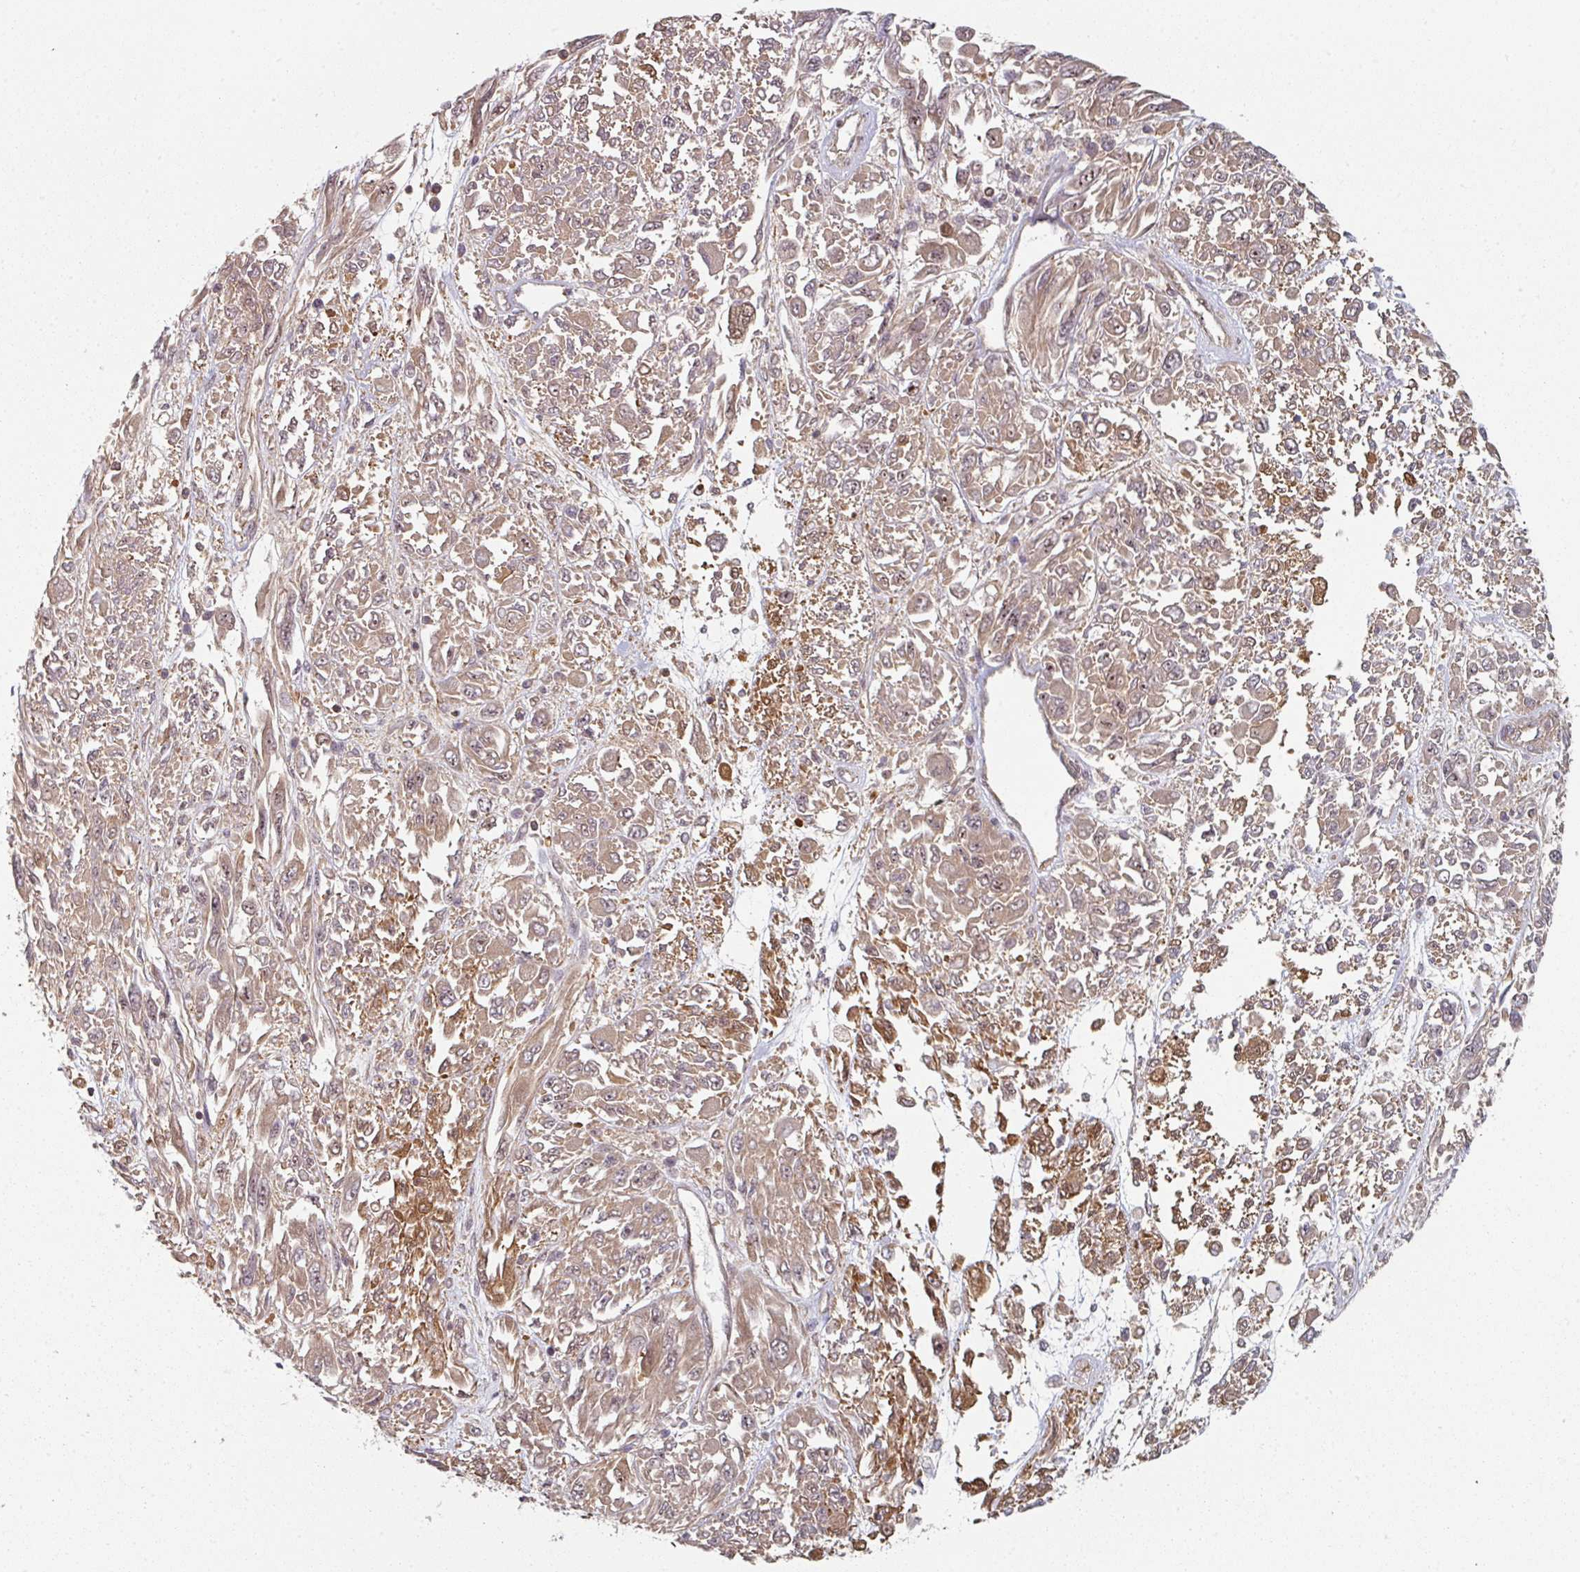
{"staining": {"intensity": "moderate", "quantity": ">75%", "location": "cytoplasmic/membranous"}, "tissue": "melanoma", "cell_type": "Tumor cells", "image_type": "cancer", "snomed": [{"axis": "morphology", "description": "Malignant melanoma, NOS"}, {"axis": "topography", "description": "Skin"}], "caption": "DAB immunohistochemical staining of malignant melanoma reveals moderate cytoplasmic/membranous protein staining in about >75% of tumor cells.", "gene": "PSME3IP1", "patient": {"sex": "female", "age": 91}}